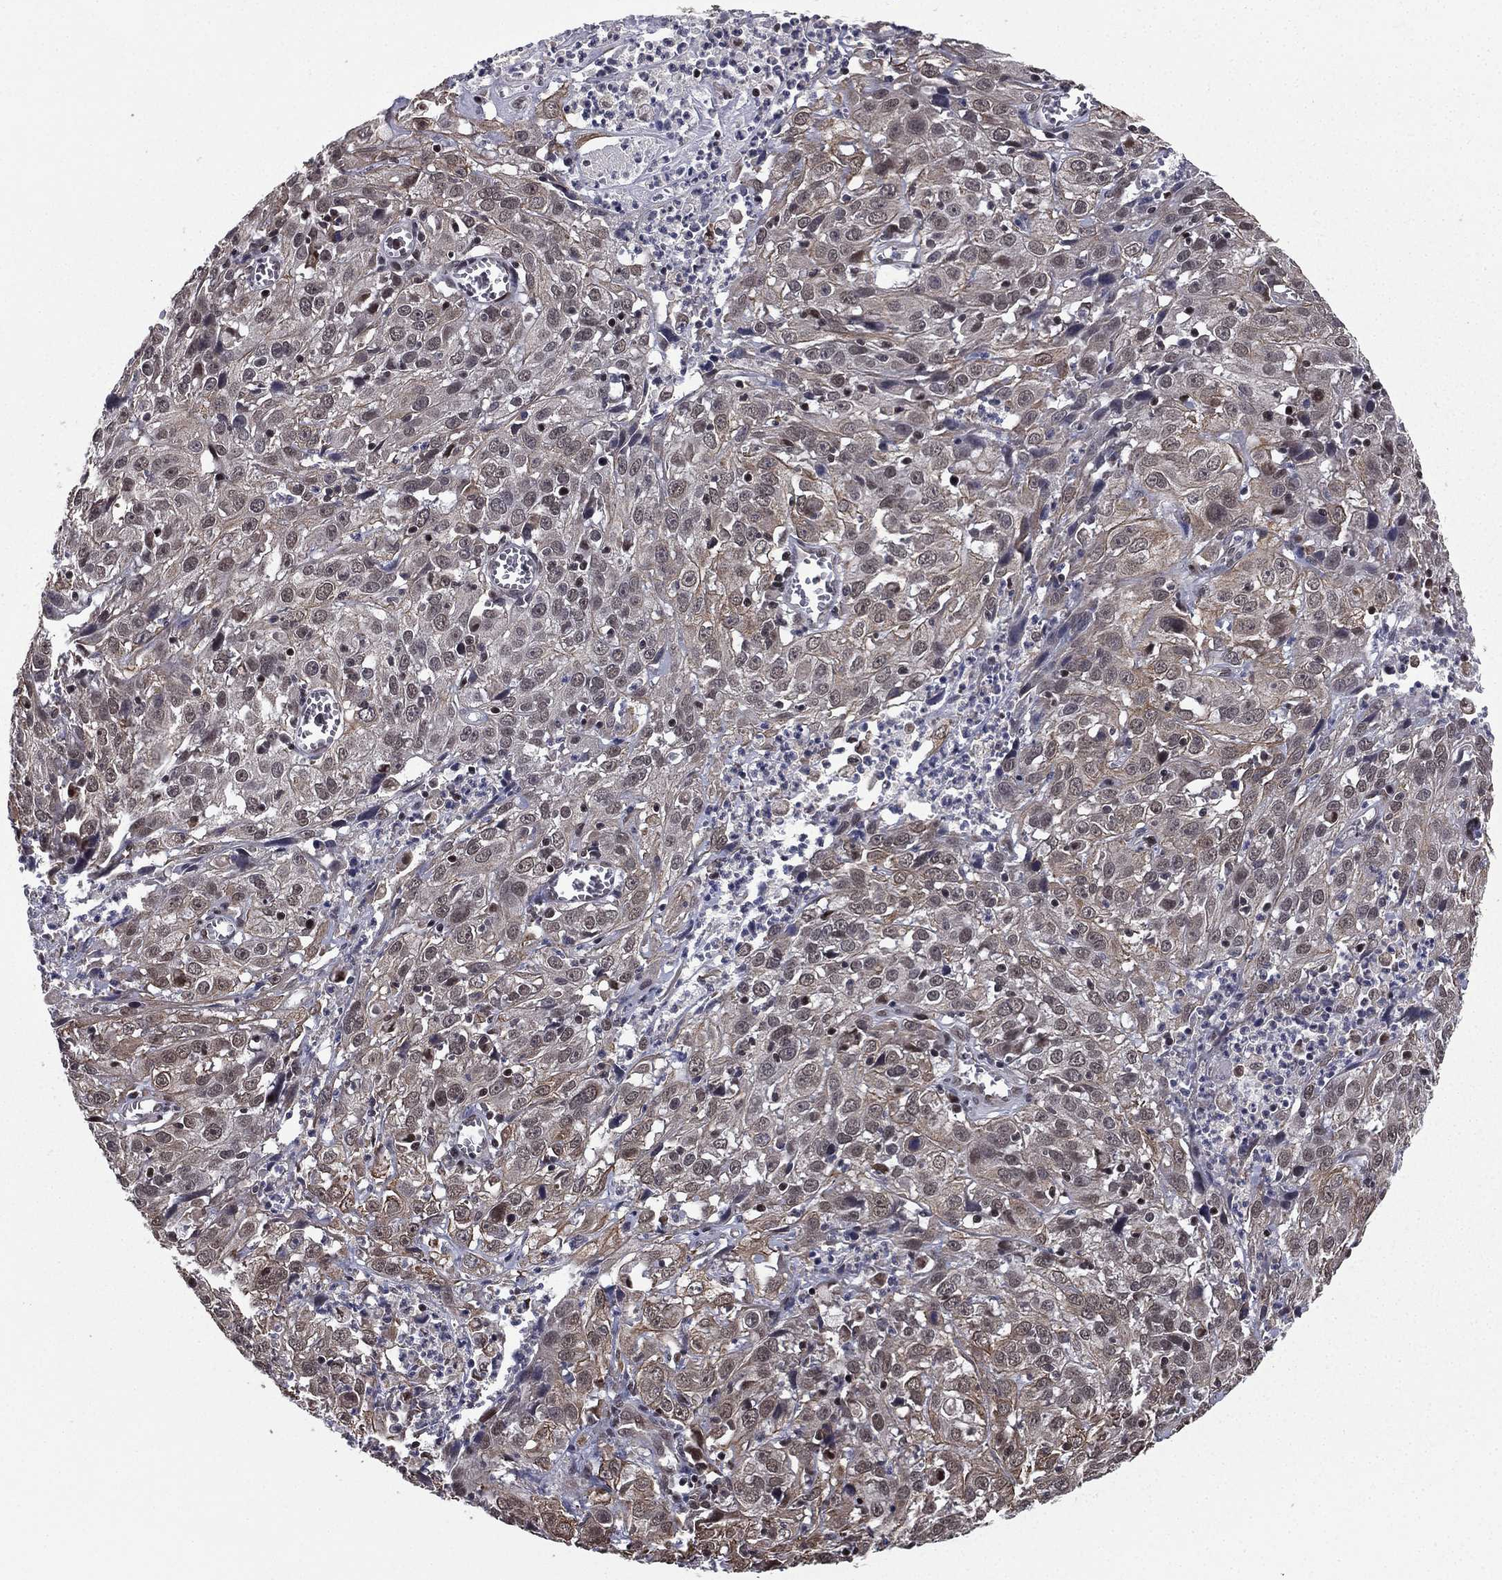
{"staining": {"intensity": "moderate", "quantity": "<25%", "location": "cytoplasmic/membranous"}, "tissue": "cervical cancer", "cell_type": "Tumor cells", "image_type": "cancer", "snomed": [{"axis": "morphology", "description": "Squamous cell carcinoma, NOS"}, {"axis": "topography", "description": "Cervix"}], "caption": "Immunohistochemistry of human cervical cancer (squamous cell carcinoma) demonstrates low levels of moderate cytoplasmic/membranous positivity in approximately <25% of tumor cells.", "gene": "RARB", "patient": {"sex": "female", "age": 32}}